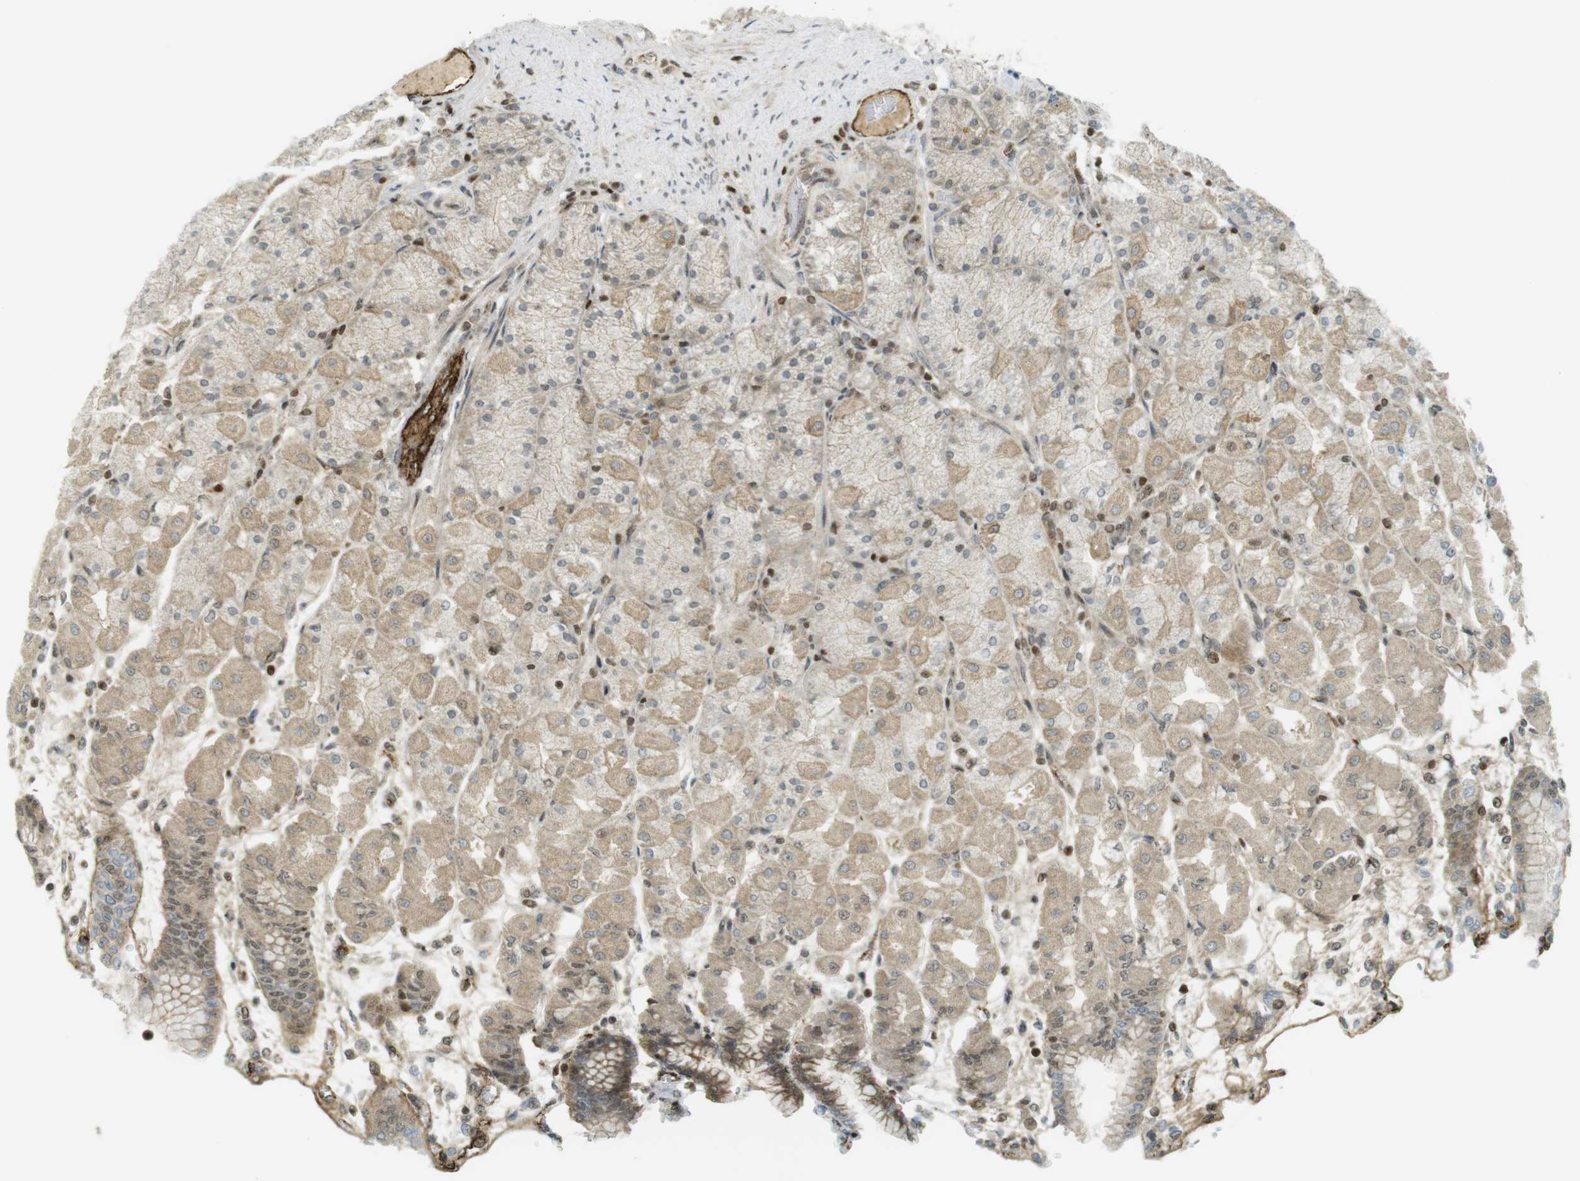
{"staining": {"intensity": "moderate", "quantity": "25%-75%", "location": "cytoplasmic/membranous,nuclear"}, "tissue": "stomach", "cell_type": "Glandular cells", "image_type": "normal", "snomed": [{"axis": "morphology", "description": "Normal tissue, NOS"}, {"axis": "topography", "description": "Stomach, upper"}], "caption": "This image reveals benign stomach stained with immunohistochemistry (IHC) to label a protein in brown. The cytoplasmic/membranous,nuclear of glandular cells show moderate positivity for the protein. Nuclei are counter-stained blue.", "gene": "PPP1R13B", "patient": {"sex": "female", "age": 56}}